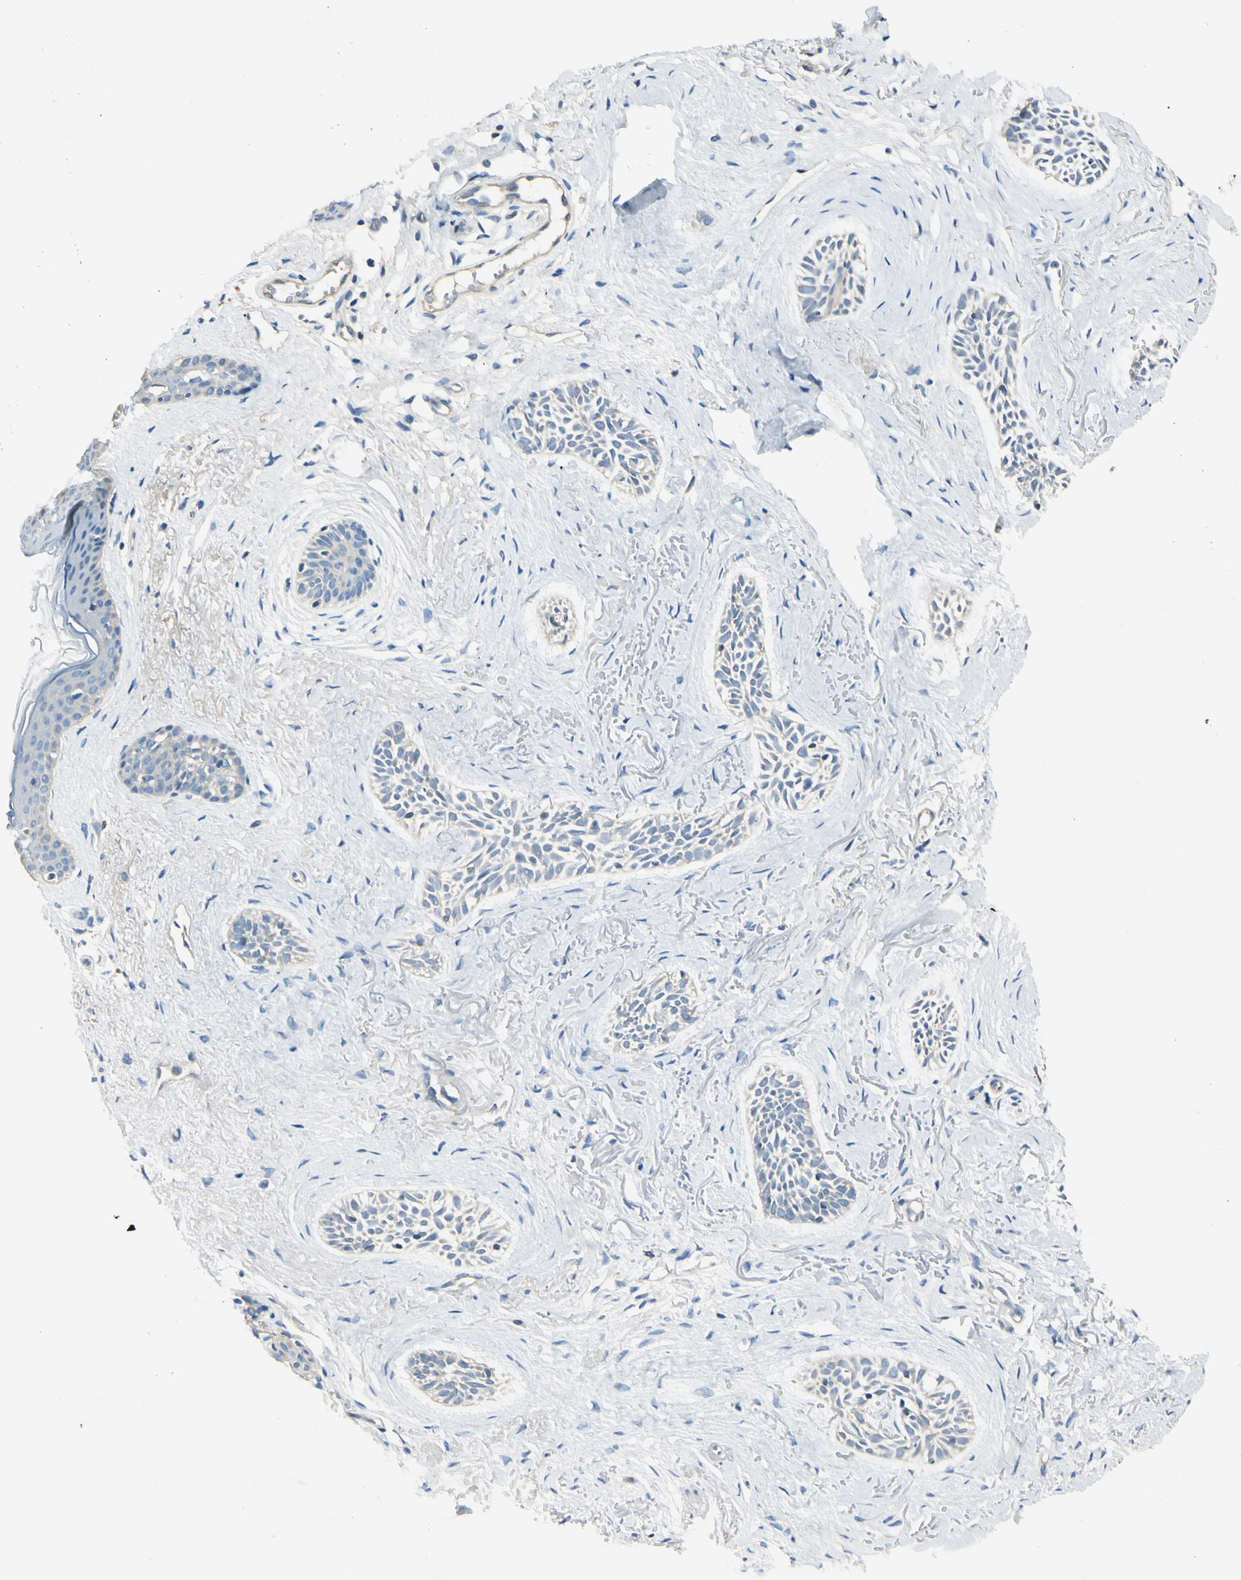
{"staining": {"intensity": "negative", "quantity": "none", "location": "none"}, "tissue": "skin cancer", "cell_type": "Tumor cells", "image_type": "cancer", "snomed": [{"axis": "morphology", "description": "Normal tissue, NOS"}, {"axis": "morphology", "description": "Basal cell carcinoma"}, {"axis": "topography", "description": "Skin"}], "caption": "Basal cell carcinoma (skin) was stained to show a protein in brown. There is no significant positivity in tumor cells.", "gene": "LAMA3", "patient": {"sex": "female", "age": 84}}